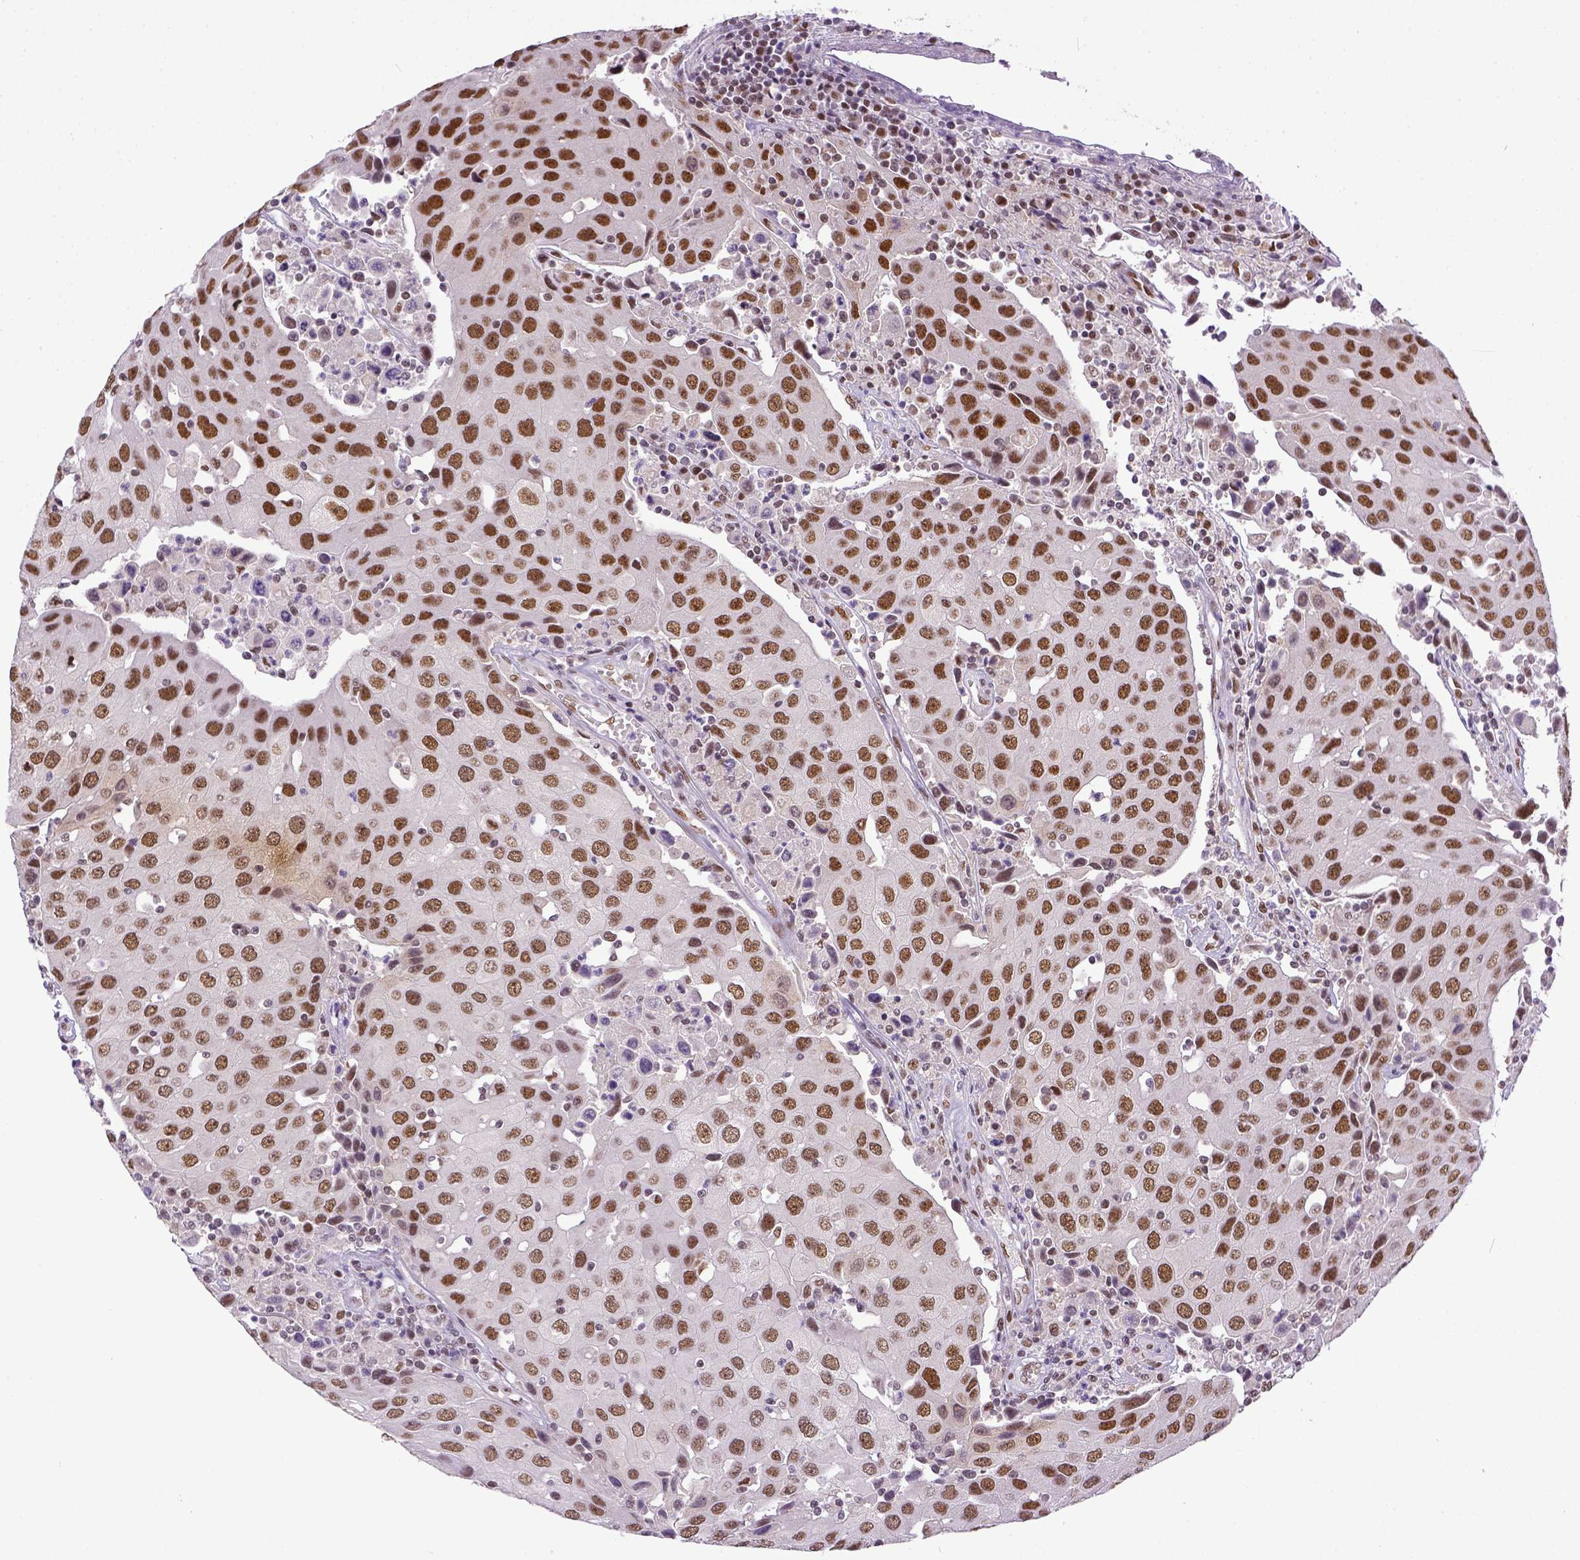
{"staining": {"intensity": "moderate", "quantity": ">75%", "location": "nuclear"}, "tissue": "urothelial cancer", "cell_type": "Tumor cells", "image_type": "cancer", "snomed": [{"axis": "morphology", "description": "Urothelial carcinoma, High grade"}, {"axis": "topography", "description": "Urinary bladder"}], "caption": "A high-resolution histopathology image shows IHC staining of urothelial cancer, which displays moderate nuclear staining in approximately >75% of tumor cells. The staining is performed using DAB brown chromogen to label protein expression. The nuclei are counter-stained blue using hematoxylin.", "gene": "ERCC1", "patient": {"sex": "female", "age": 85}}